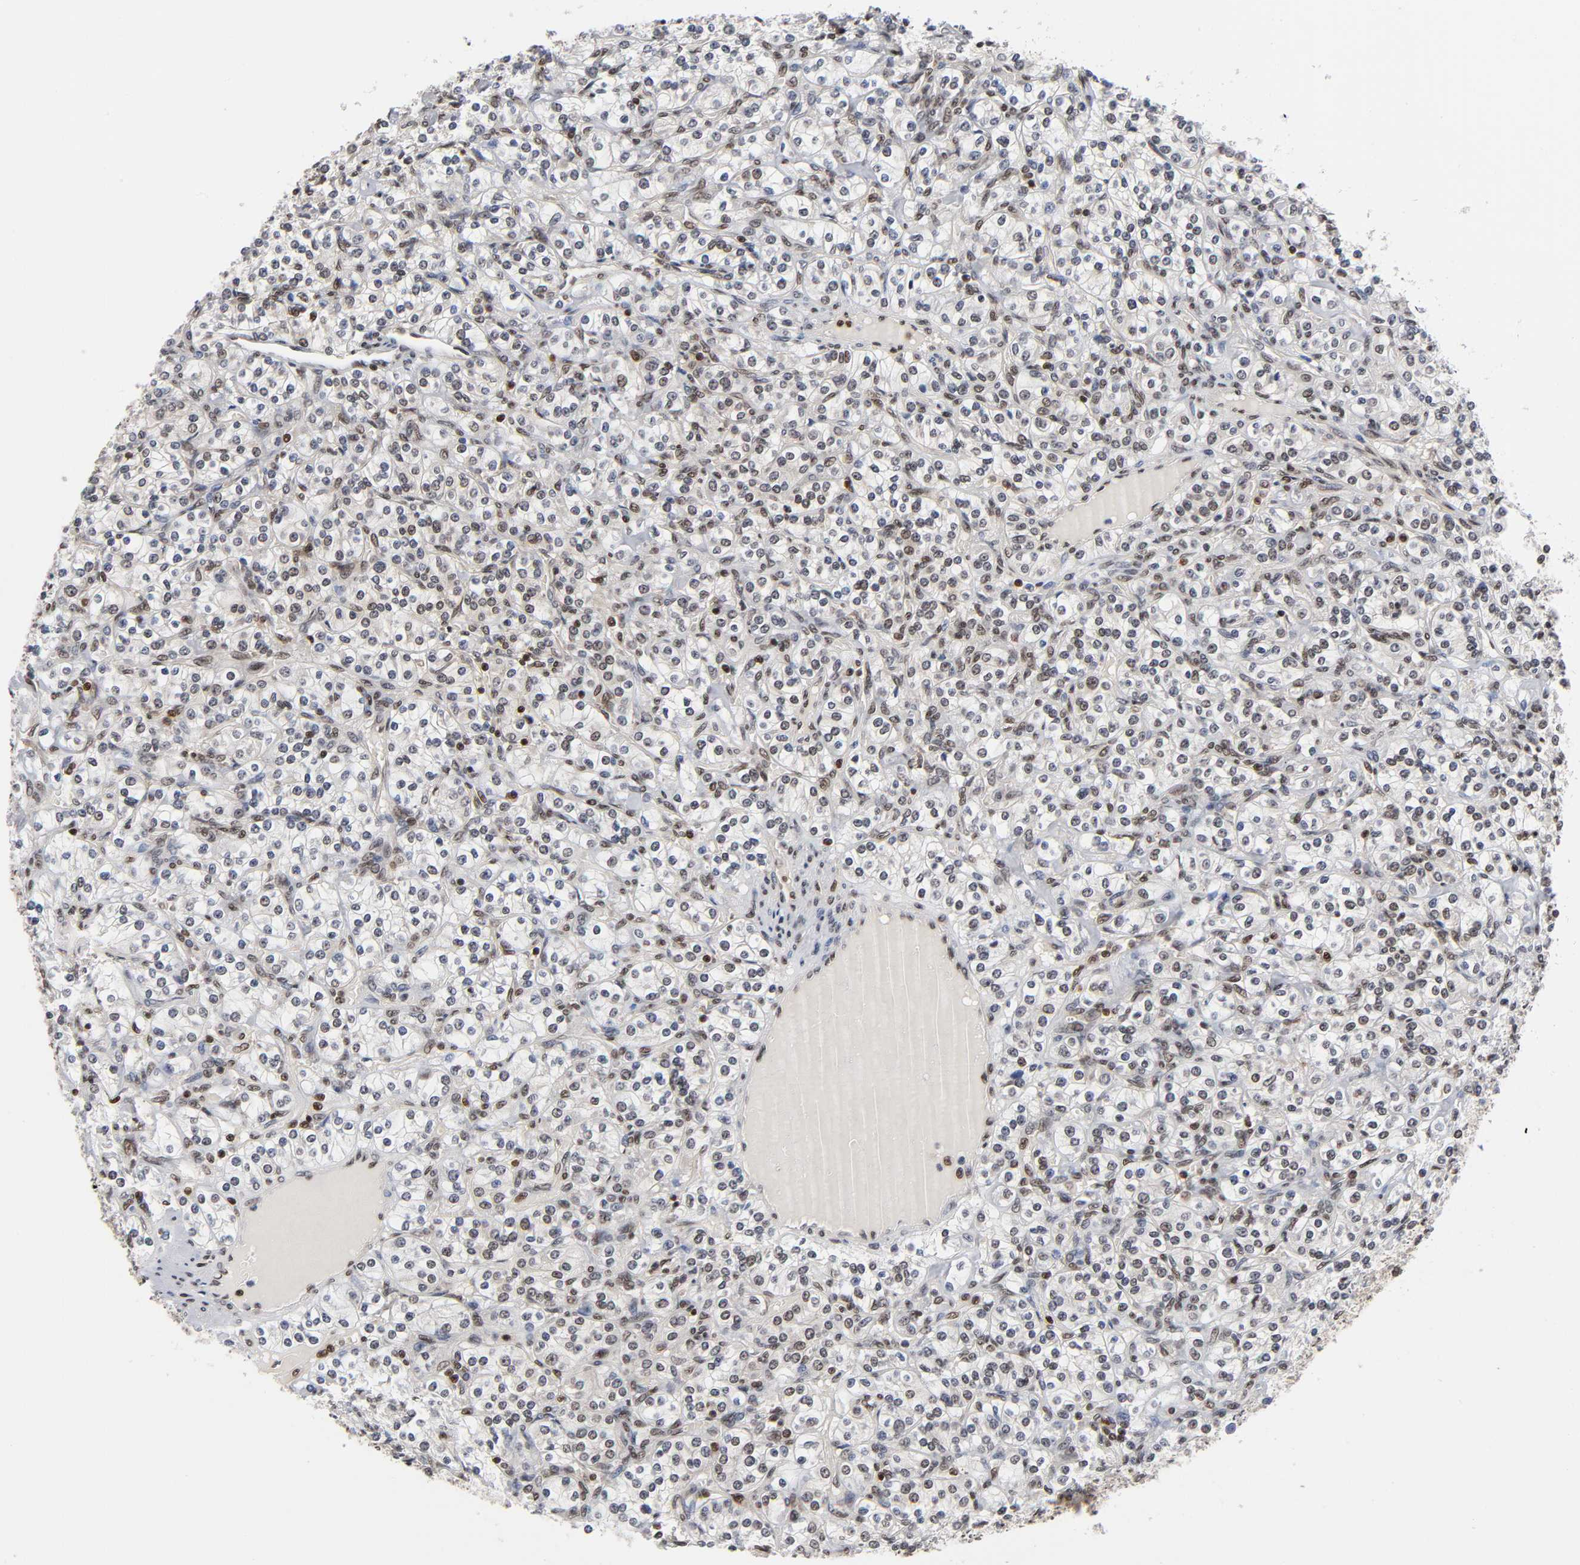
{"staining": {"intensity": "moderate", "quantity": ">75%", "location": "nuclear"}, "tissue": "renal cancer", "cell_type": "Tumor cells", "image_type": "cancer", "snomed": [{"axis": "morphology", "description": "Adenocarcinoma, NOS"}, {"axis": "topography", "description": "Kidney"}], "caption": "Immunohistochemical staining of human renal cancer shows medium levels of moderate nuclear protein staining in approximately >75% of tumor cells.", "gene": "ILKAP", "patient": {"sex": "male", "age": 77}}